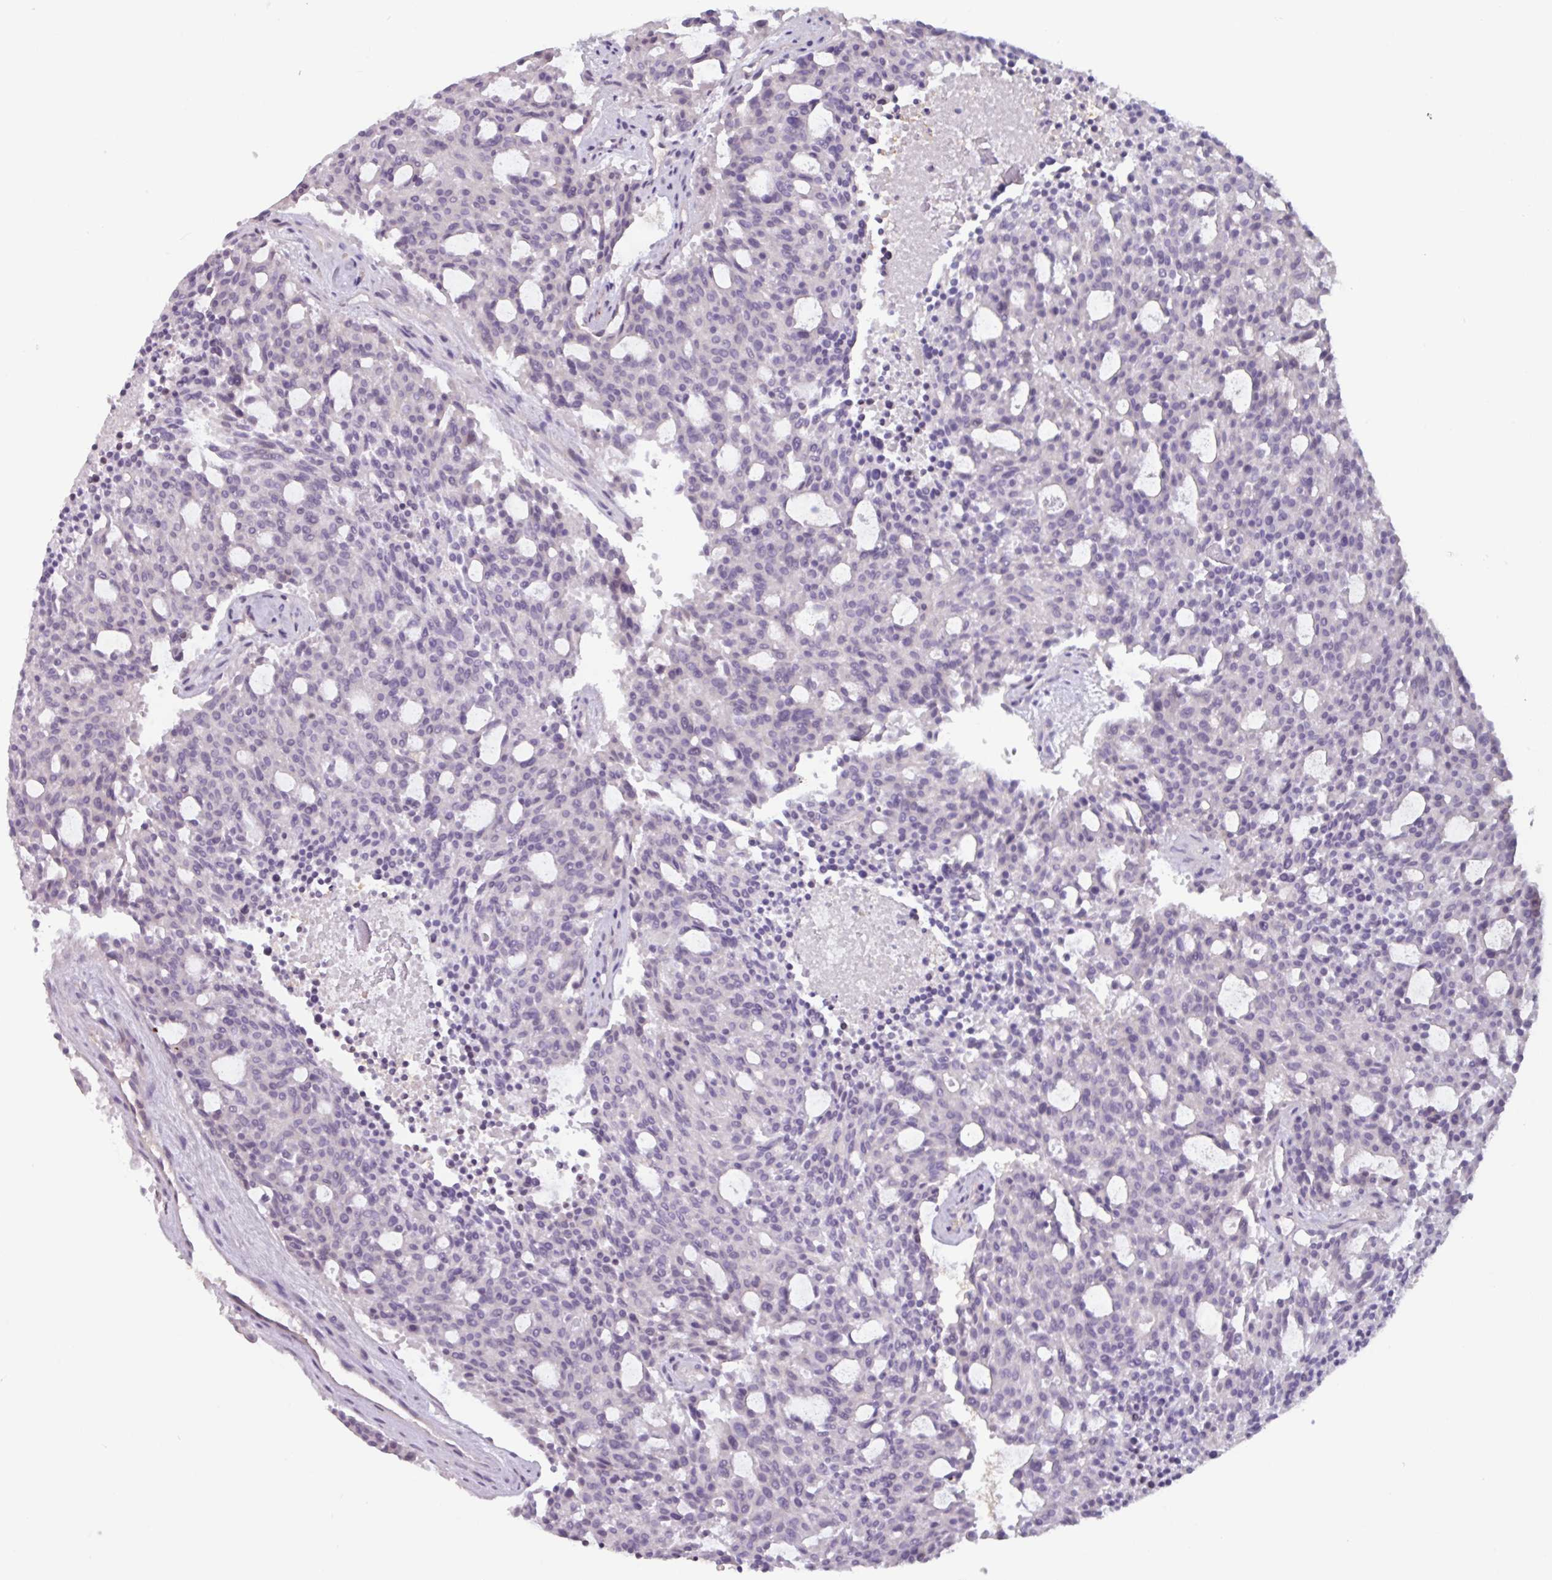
{"staining": {"intensity": "negative", "quantity": "none", "location": "none"}, "tissue": "carcinoid", "cell_type": "Tumor cells", "image_type": "cancer", "snomed": [{"axis": "morphology", "description": "Carcinoid, malignant, NOS"}, {"axis": "topography", "description": "Pancreas"}], "caption": "Immunohistochemistry of malignant carcinoid demonstrates no expression in tumor cells.", "gene": "ZNF575", "patient": {"sex": "female", "age": 54}}